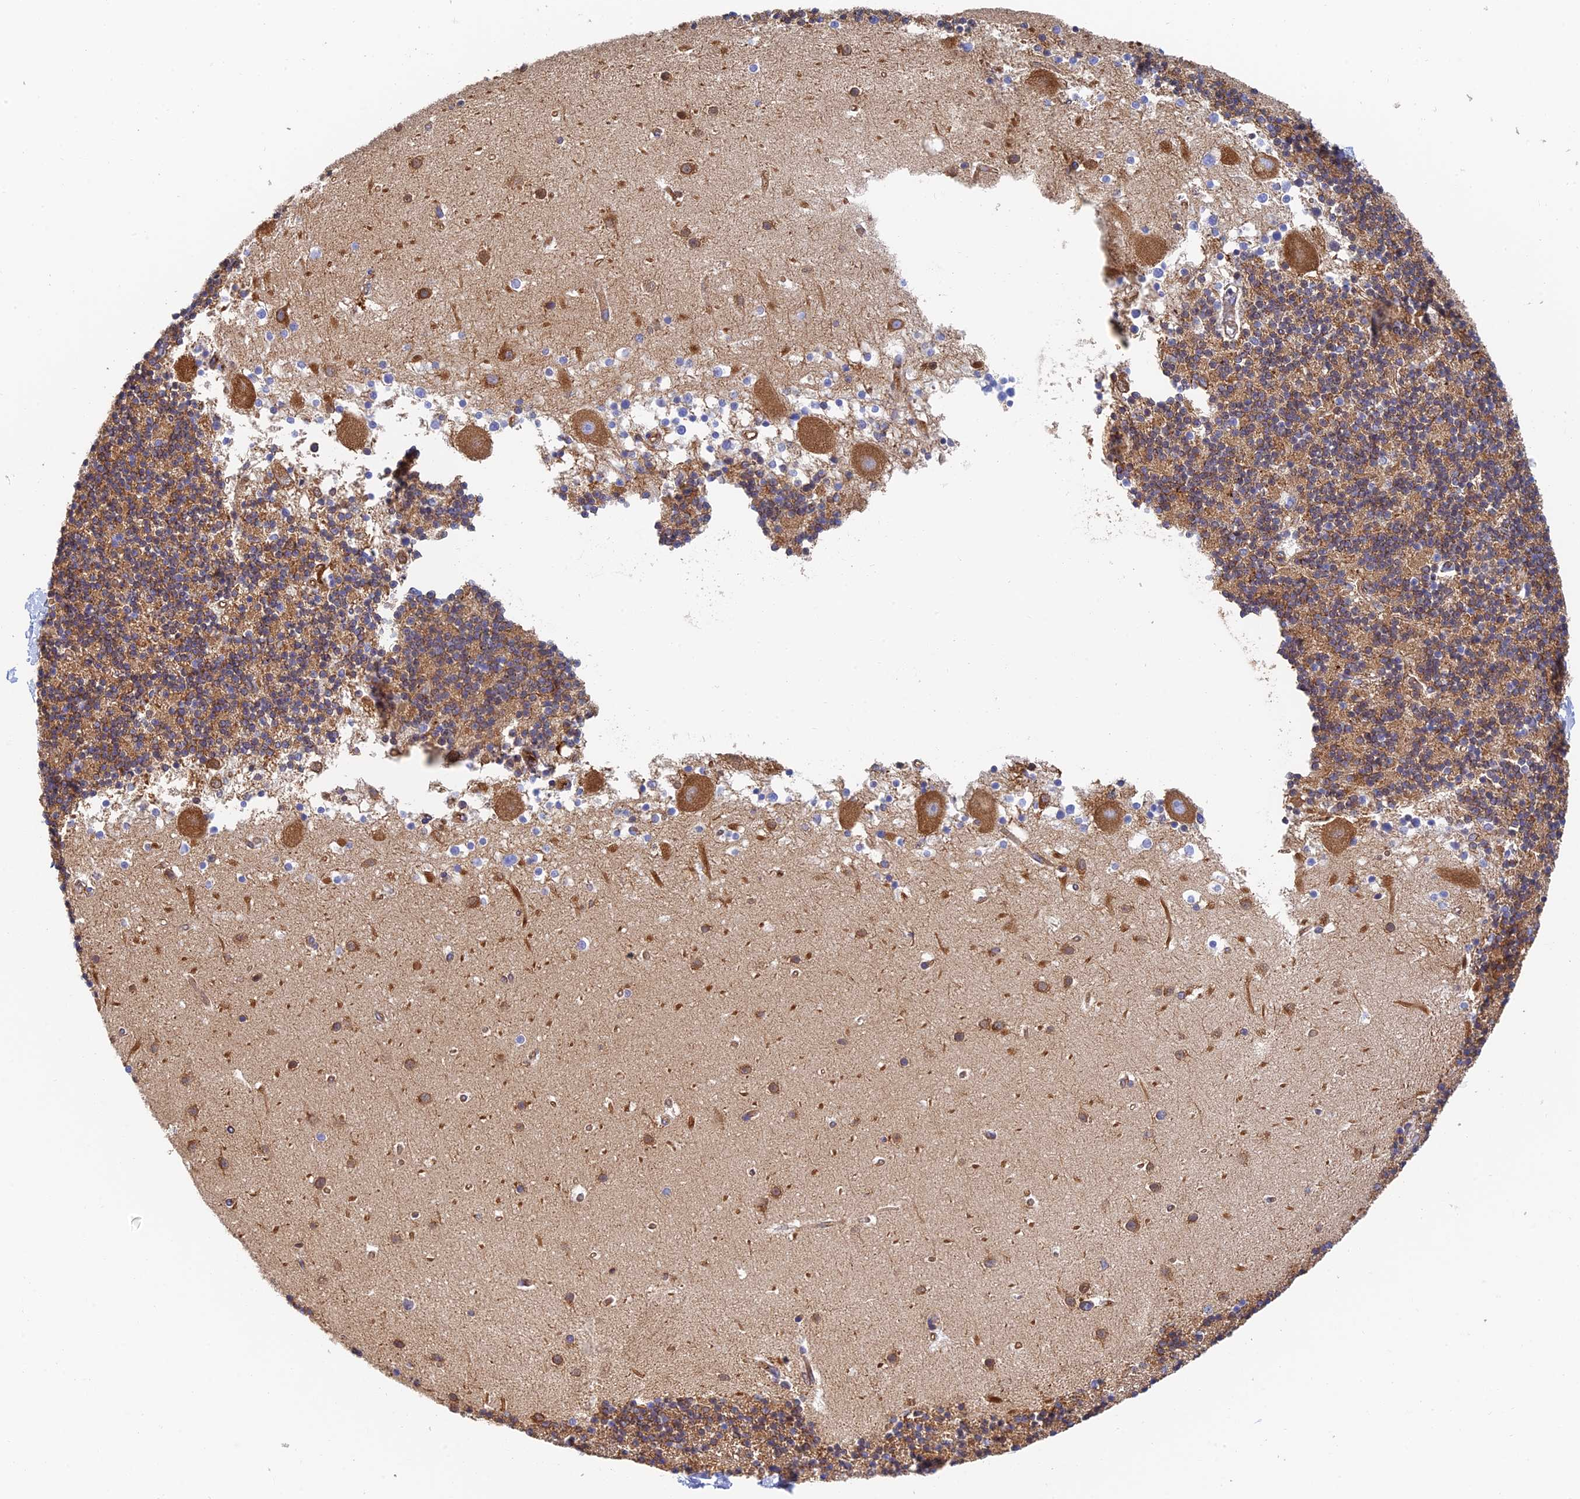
{"staining": {"intensity": "moderate", "quantity": ">75%", "location": "cytoplasmic/membranous"}, "tissue": "cerebellum", "cell_type": "Cells in granular layer", "image_type": "normal", "snomed": [{"axis": "morphology", "description": "Normal tissue, NOS"}, {"axis": "topography", "description": "Cerebellum"}], "caption": "An IHC photomicrograph of unremarkable tissue is shown. Protein staining in brown labels moderate cytoplasmic/membranous positivity in cerebellum within cells in granular layer. (brown staining indicates protein expression, while blue staining denotes nuclei).", "gene": "DCTN2", "patient": {"sex": "male", "age": 54}}